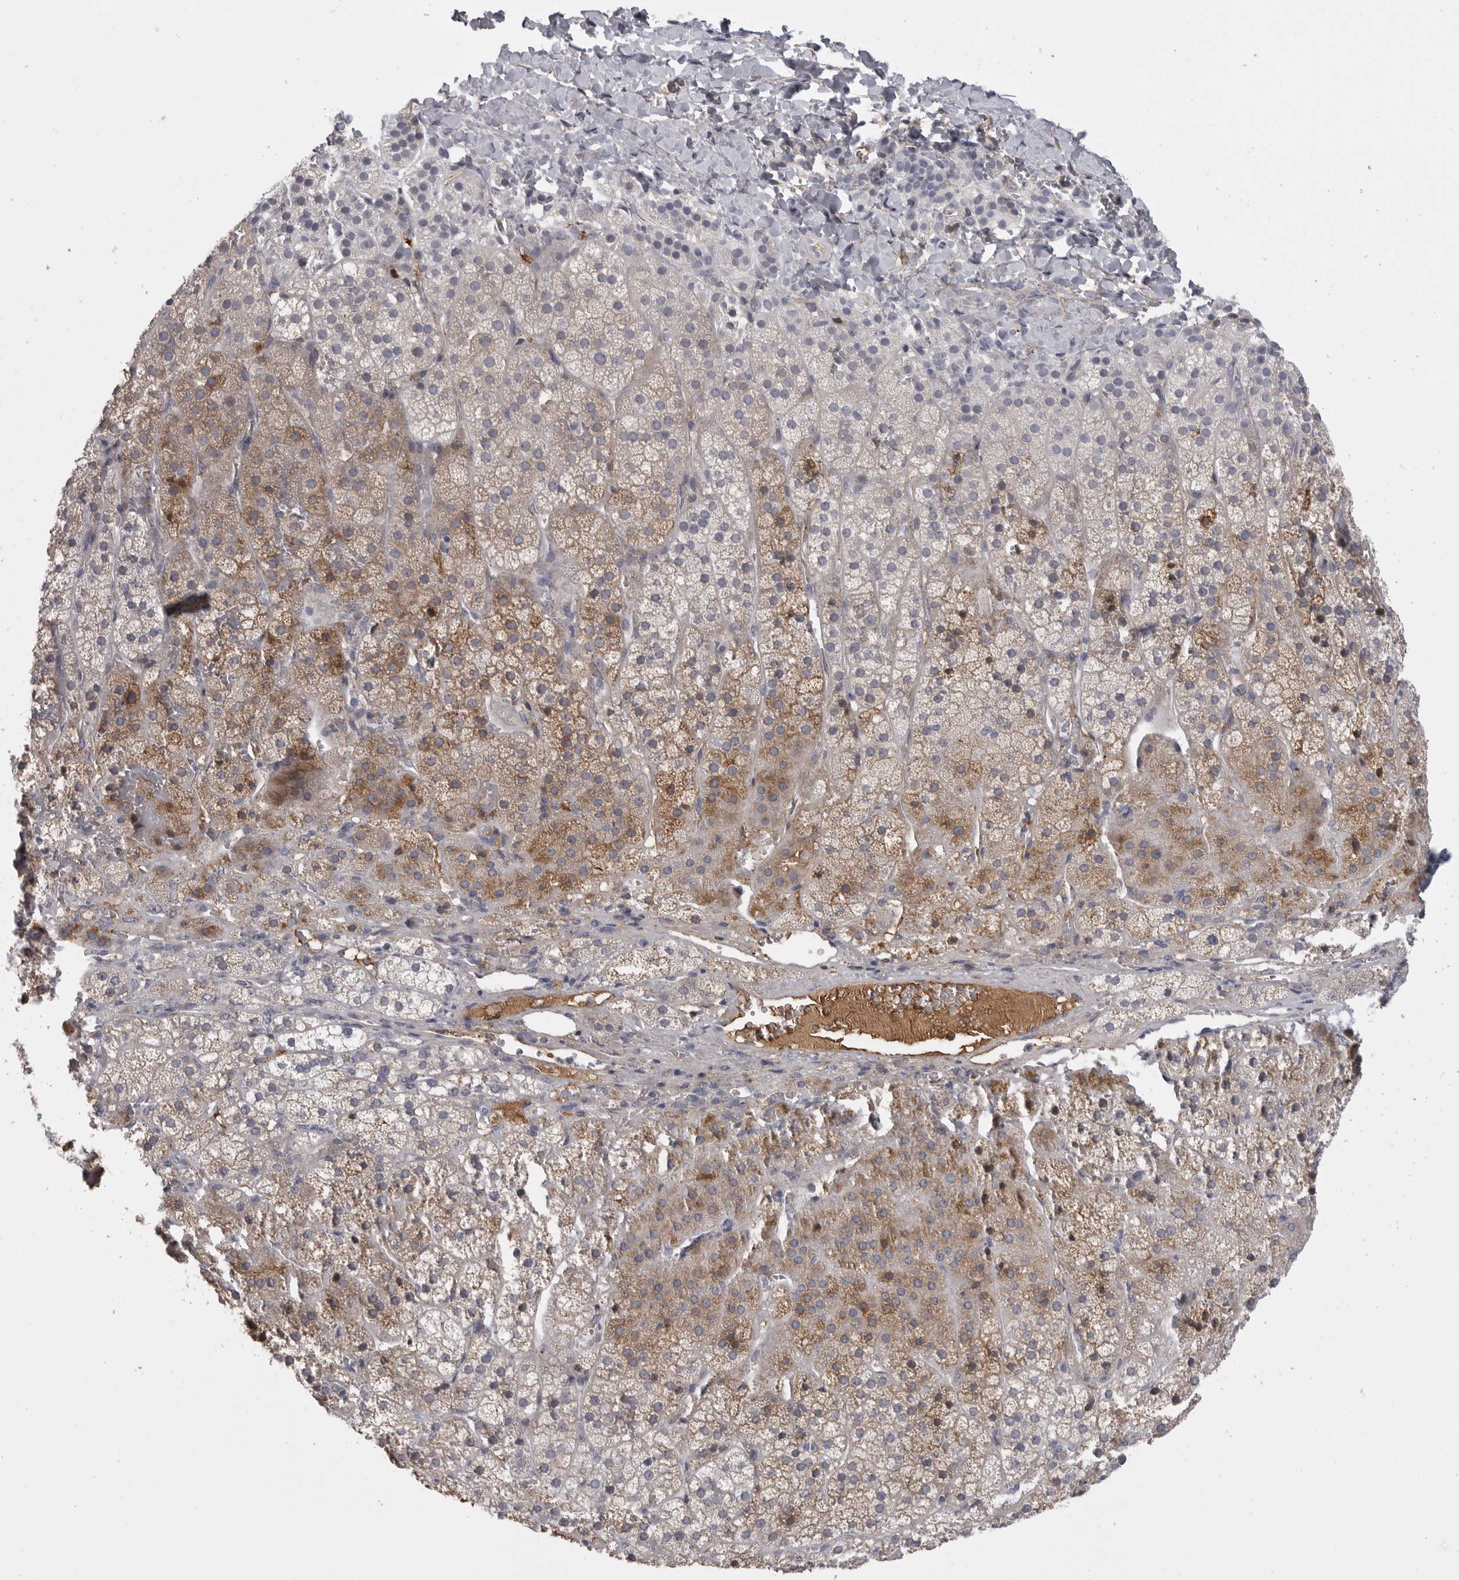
{"staining": {"intensity": "moderate", "quantity": "25%-75%", "location": "cytoplasmic/membranous"}, "tissue": "adrenal gland", "cell_type": "Glandular cells", "image_type": "normal", "snomed": [{"axis": "morphology", "description": "Normal tissue, NOS"}, {"axis": "topography", "description": "Adrenal gland"}], "caption": "Immunohistochemical staining of normal adrenal gland demonstrates medium levels of moderate cytoplasmic/membranous positivity in about 25%-75% of glandular cells.", "gene": "SERPING1", "patient": {"sex": "female", "age": 44}}